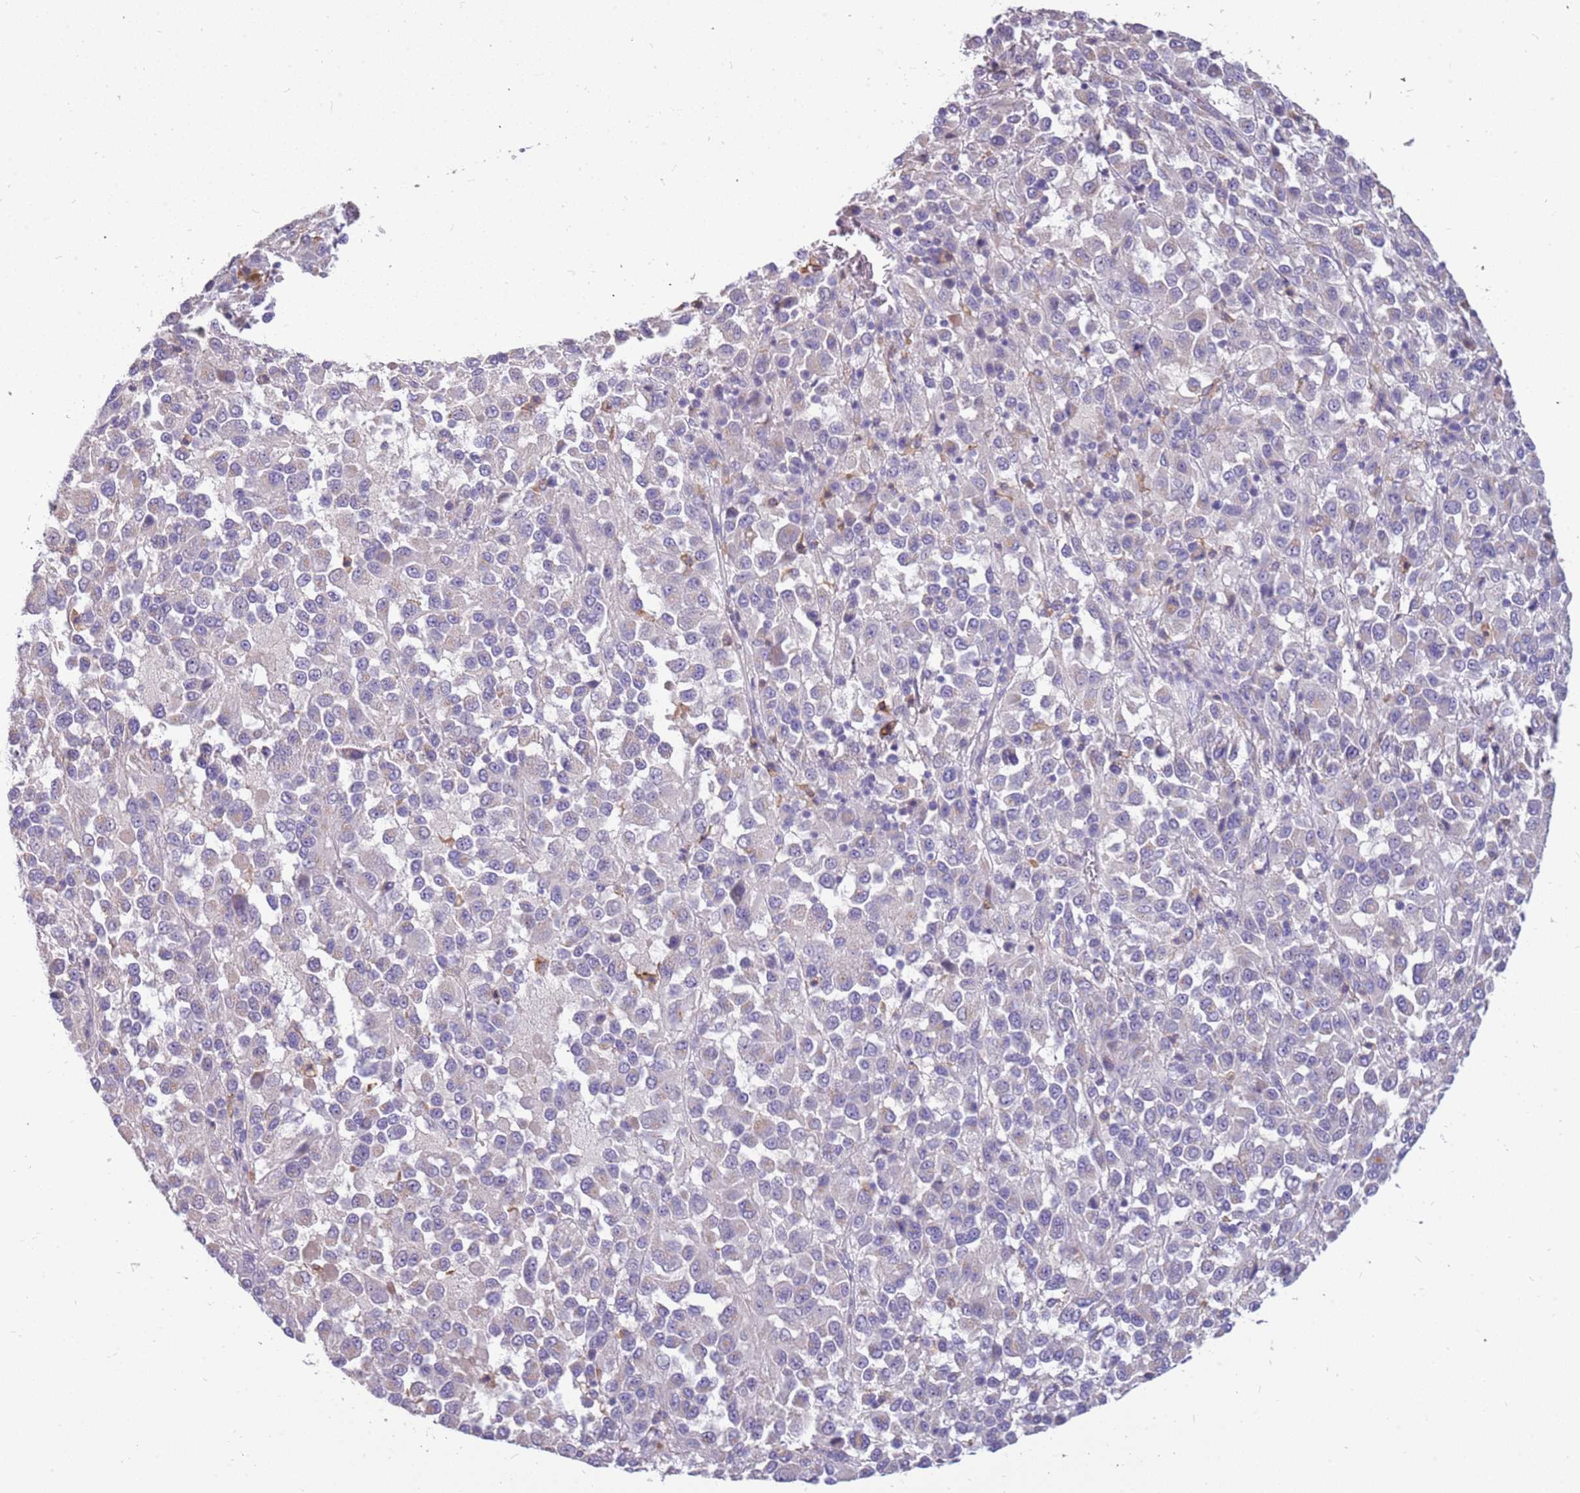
{"staining": {"intensity": "negative", "quantity": "none", "location": "none"}, "tissue": "melanoma", "cell_type": "Tumor cells", "image_type": "cancer", "snomed": [{"axis": "morphology", "description": "Malignant melanoma, Metastatic site"}, {"axis": "topography", "description": "Lung"}], "caption": "Melanoma stained for a protein using immunohistochemistry (IHC) shows no expression tumor cells.", "gene": "RHCG", "patient": {"sex": "male", "age": 64}}